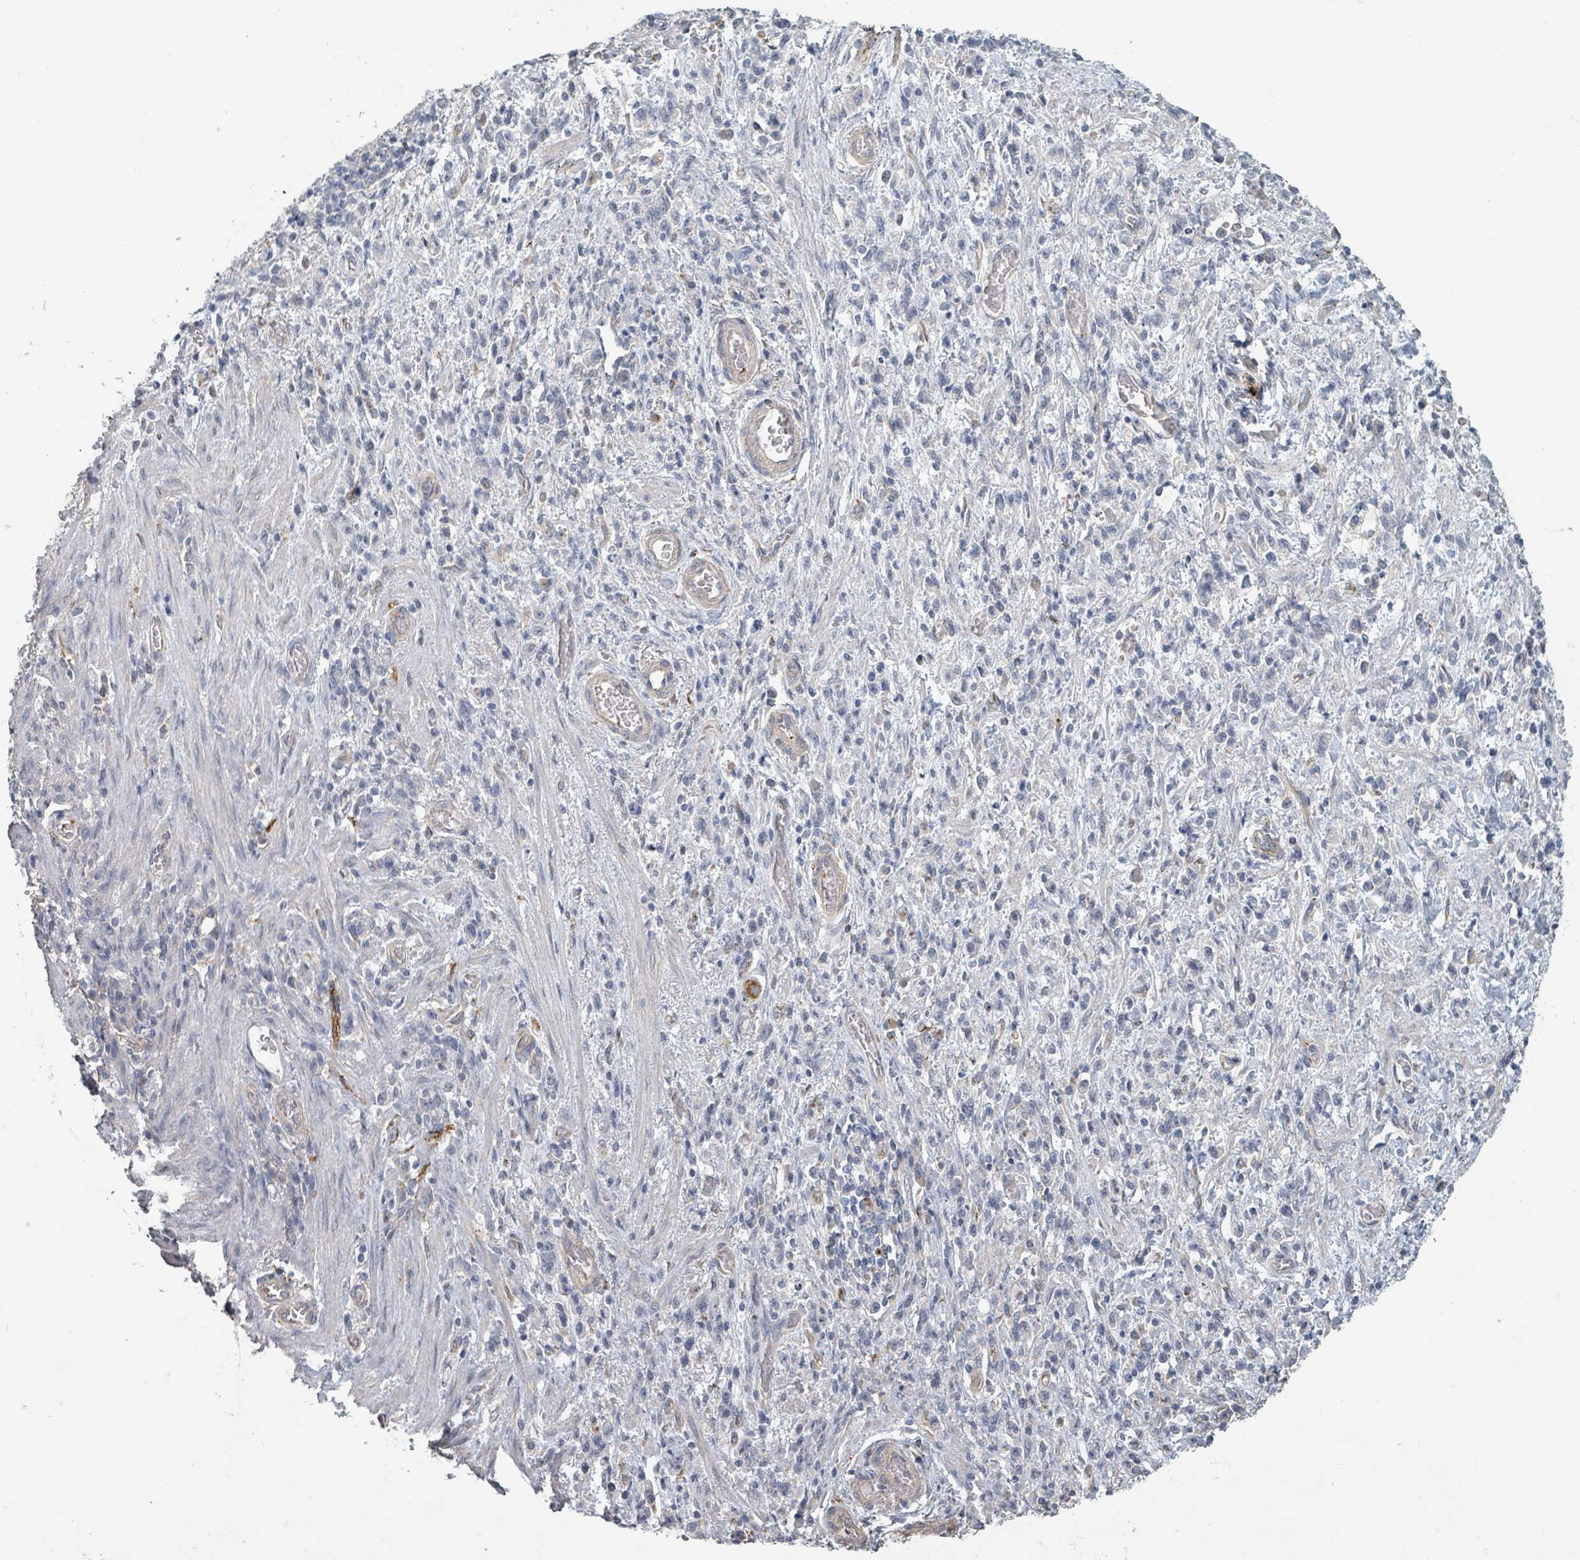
{"staining": {"intensity": "negative", "quantity": "none", "location": "none"}, "tissue": "stomach cancer", "cell_type": "Tumor cells", "image_type": "cancer", "snomed": [{"axis": "morphology", "description": "Adenocarcinoma, NOS"}, {"axis": "topography", "description": "Stomach"}], "caption": "DAB immunohistochemical staining of human stomach adenocarcinoma reveals no significant positivity in tumor cells.", "gene": "PLAUR", "patient": {"sex": "male", "age": 77}}